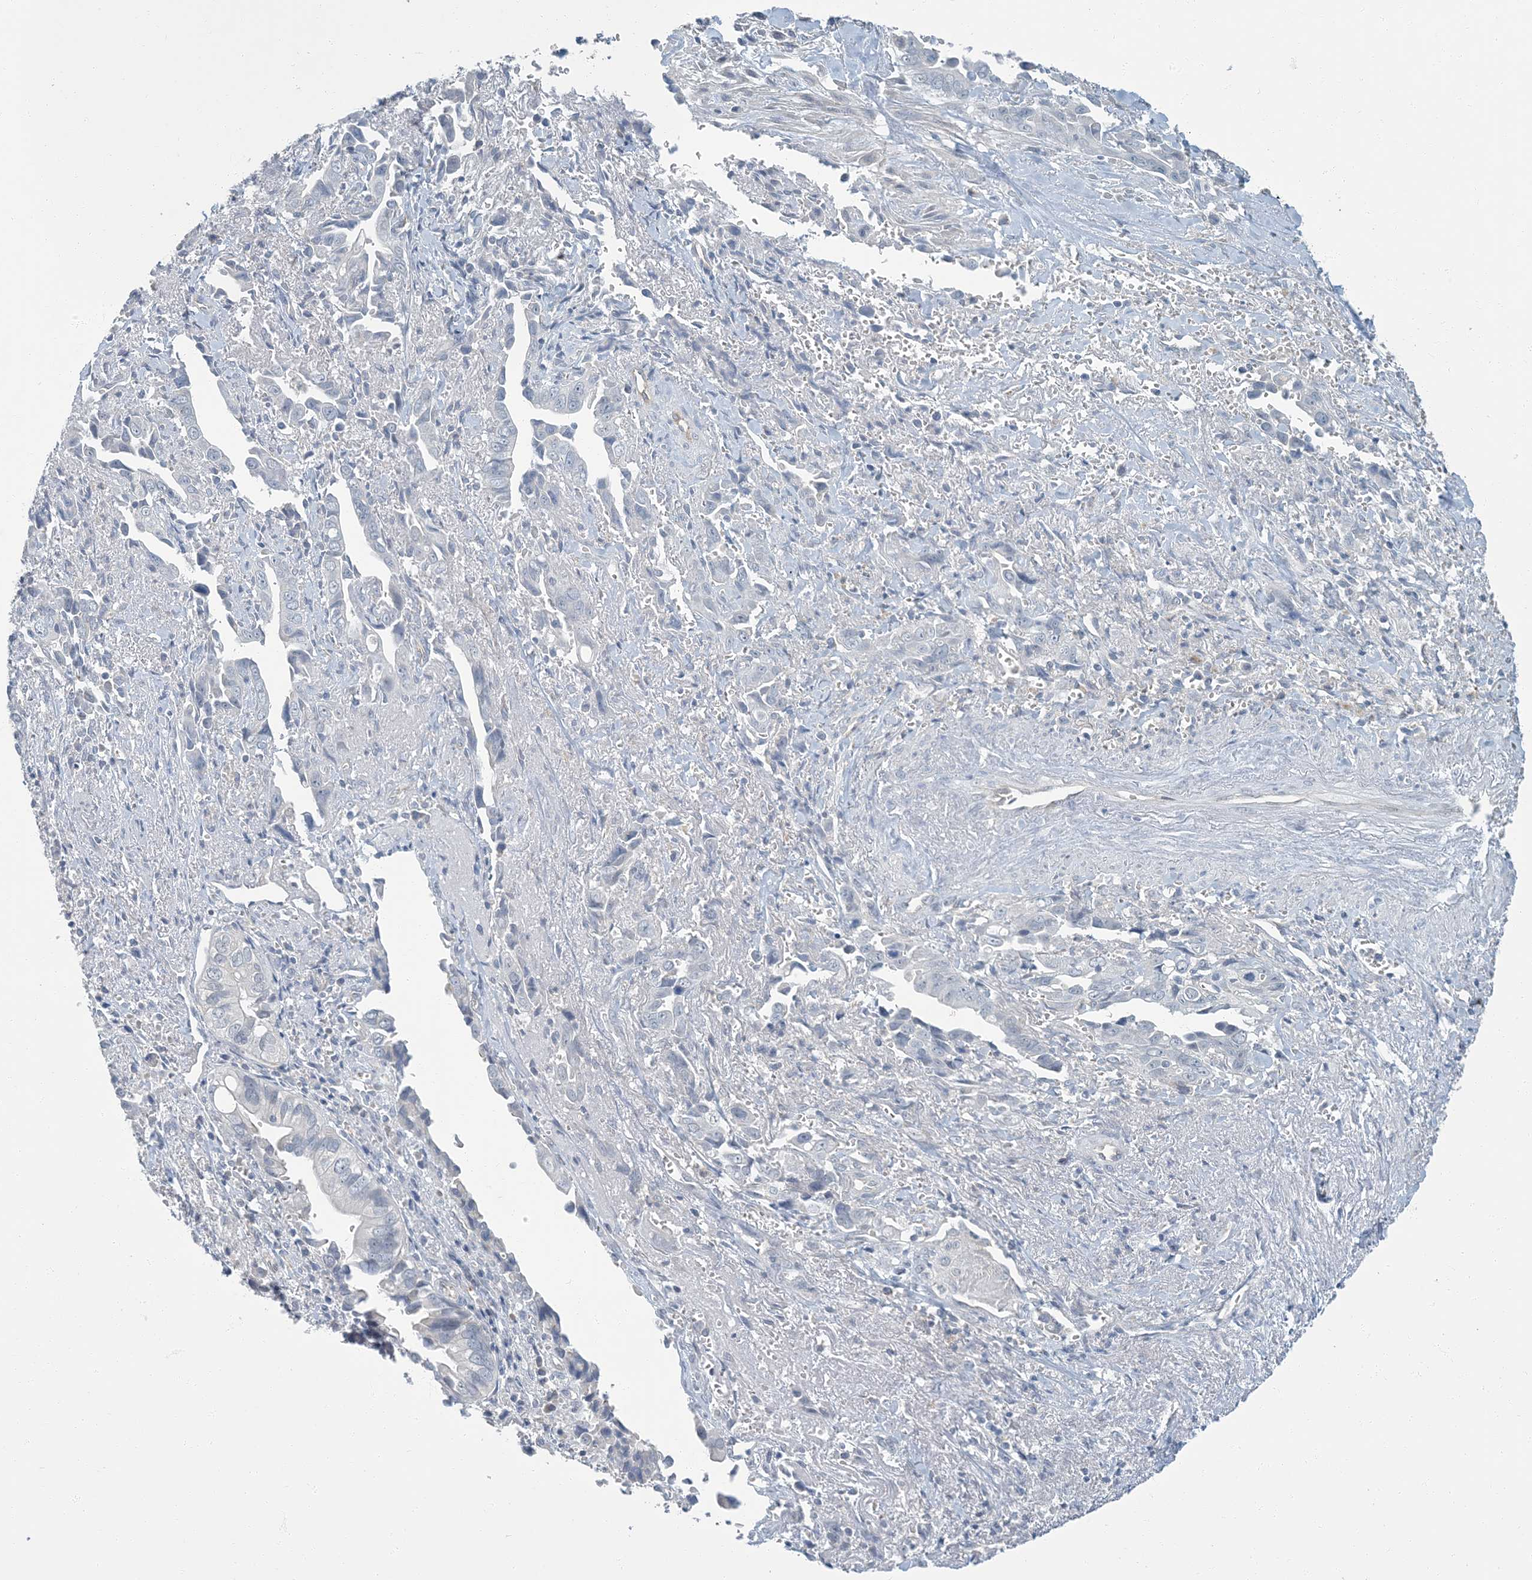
{"staining": {"intensity": "negative", "quantity": "none", "location": "none"}, "tissue": "liver cancer", "cell_type": "Tumor cells", "image_type": "cancer", "snomed": [{"axis": "morphology", "description": "Cholangiocarcinoma"}, {"axis": "topography", "description": "Liver"}], "caption": "There is no significant expression in tumor cells of liver cholangiocarcinoma.", "gene": "EPHA4", "patient": {"sex": "female", "age": 79}}